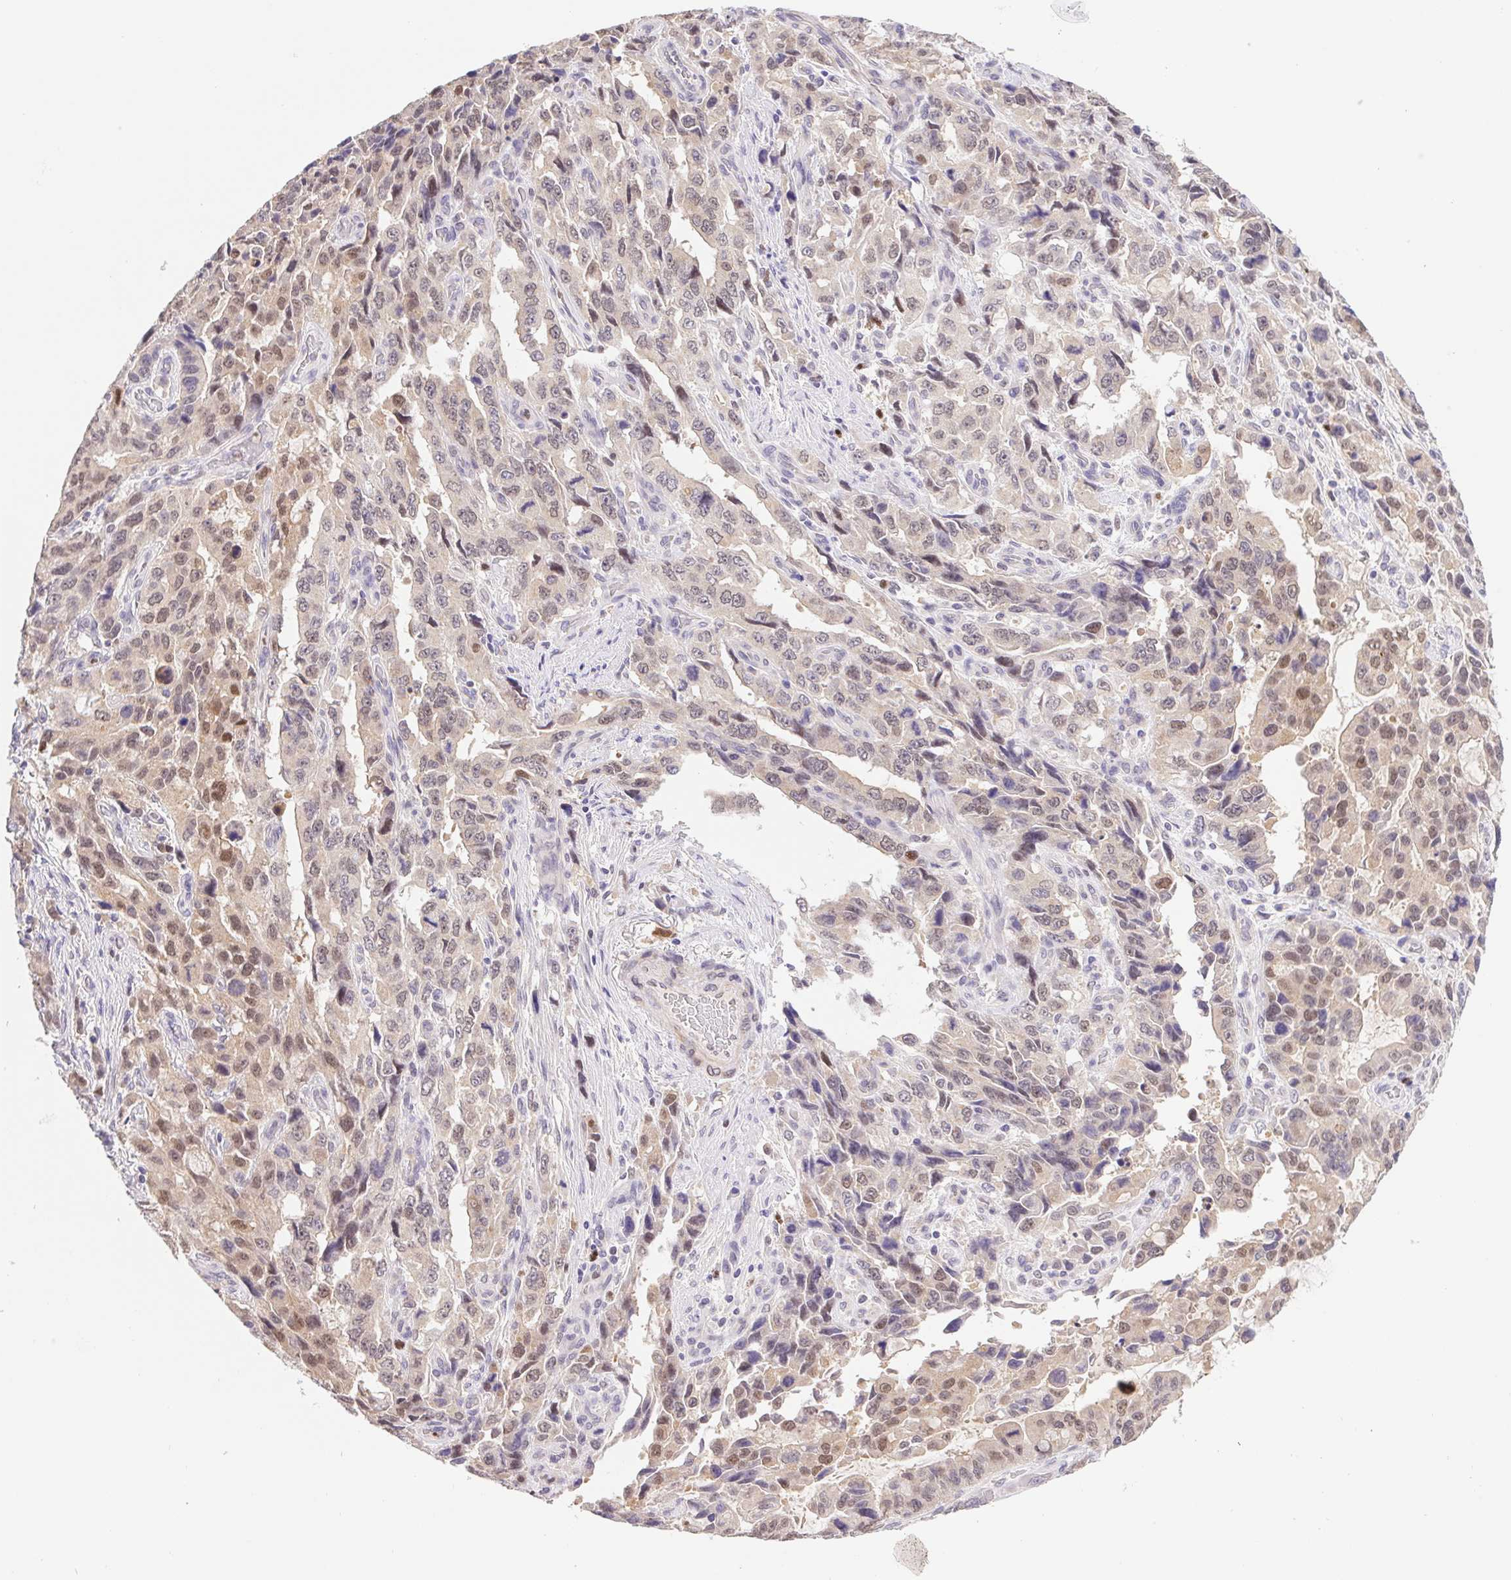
{"staining": {"intensity": "weak", "quantity": "25%-75%", "location": "nuclear"}, "tissue": "stomach cancer", "cell_type": "Tumor cells", "image_type": "cancer", "snomed": [{"axis": "morphology", "description": "Adenocarcinoma, NOS"}, {"axis": "topography", "description": "Stomach, upper"}], "caption": "Brown immunohistochemical staining in human stomach cancer (adenocarcinoma) reveals weak nuclear staining in about 25%-75% of tumor cells. (IHC, brightfield microscopy, high magnification).", "gene": "L3MBTL4", "patient": {"sex": "male", "age": 85}}